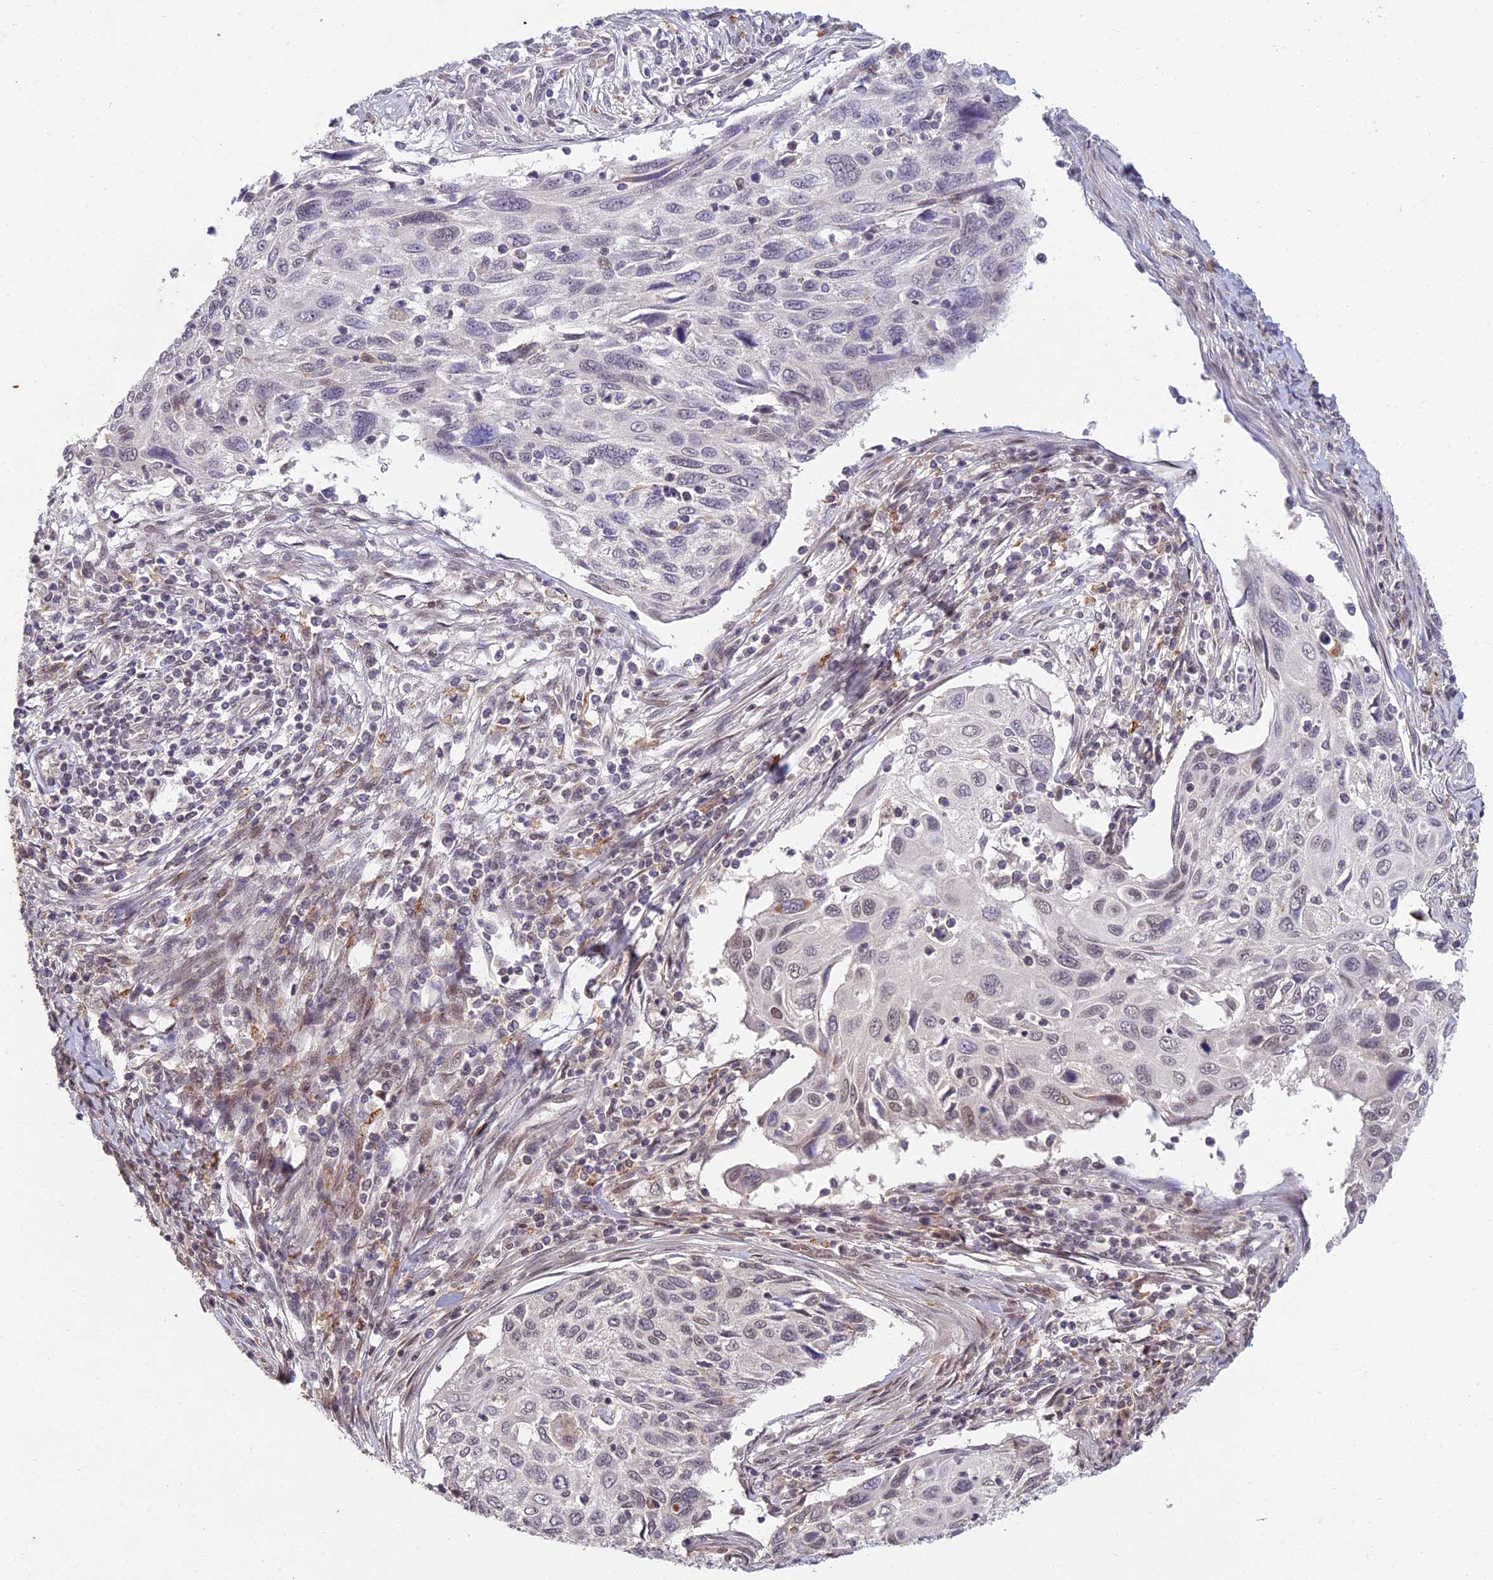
{"staining": {"intensity": "weak", "quantity": "<25%", "location": "nuclear"}, "tissue": "cervical cancer", "cell_type": "Tumor cells", "image_type": "cancer", "snomed": [{"axis": "morphology", "description": "Squamous cell carcinoma, NOS"}, {"axis": "topography", "description": "Cervix"}], "caption": "Immunohistochemical staining of cervical cancer demonstrates no significant expression in tumor cells.", "gene": "ABHD17A", "patient": {"sex": "female", "age": 70}}